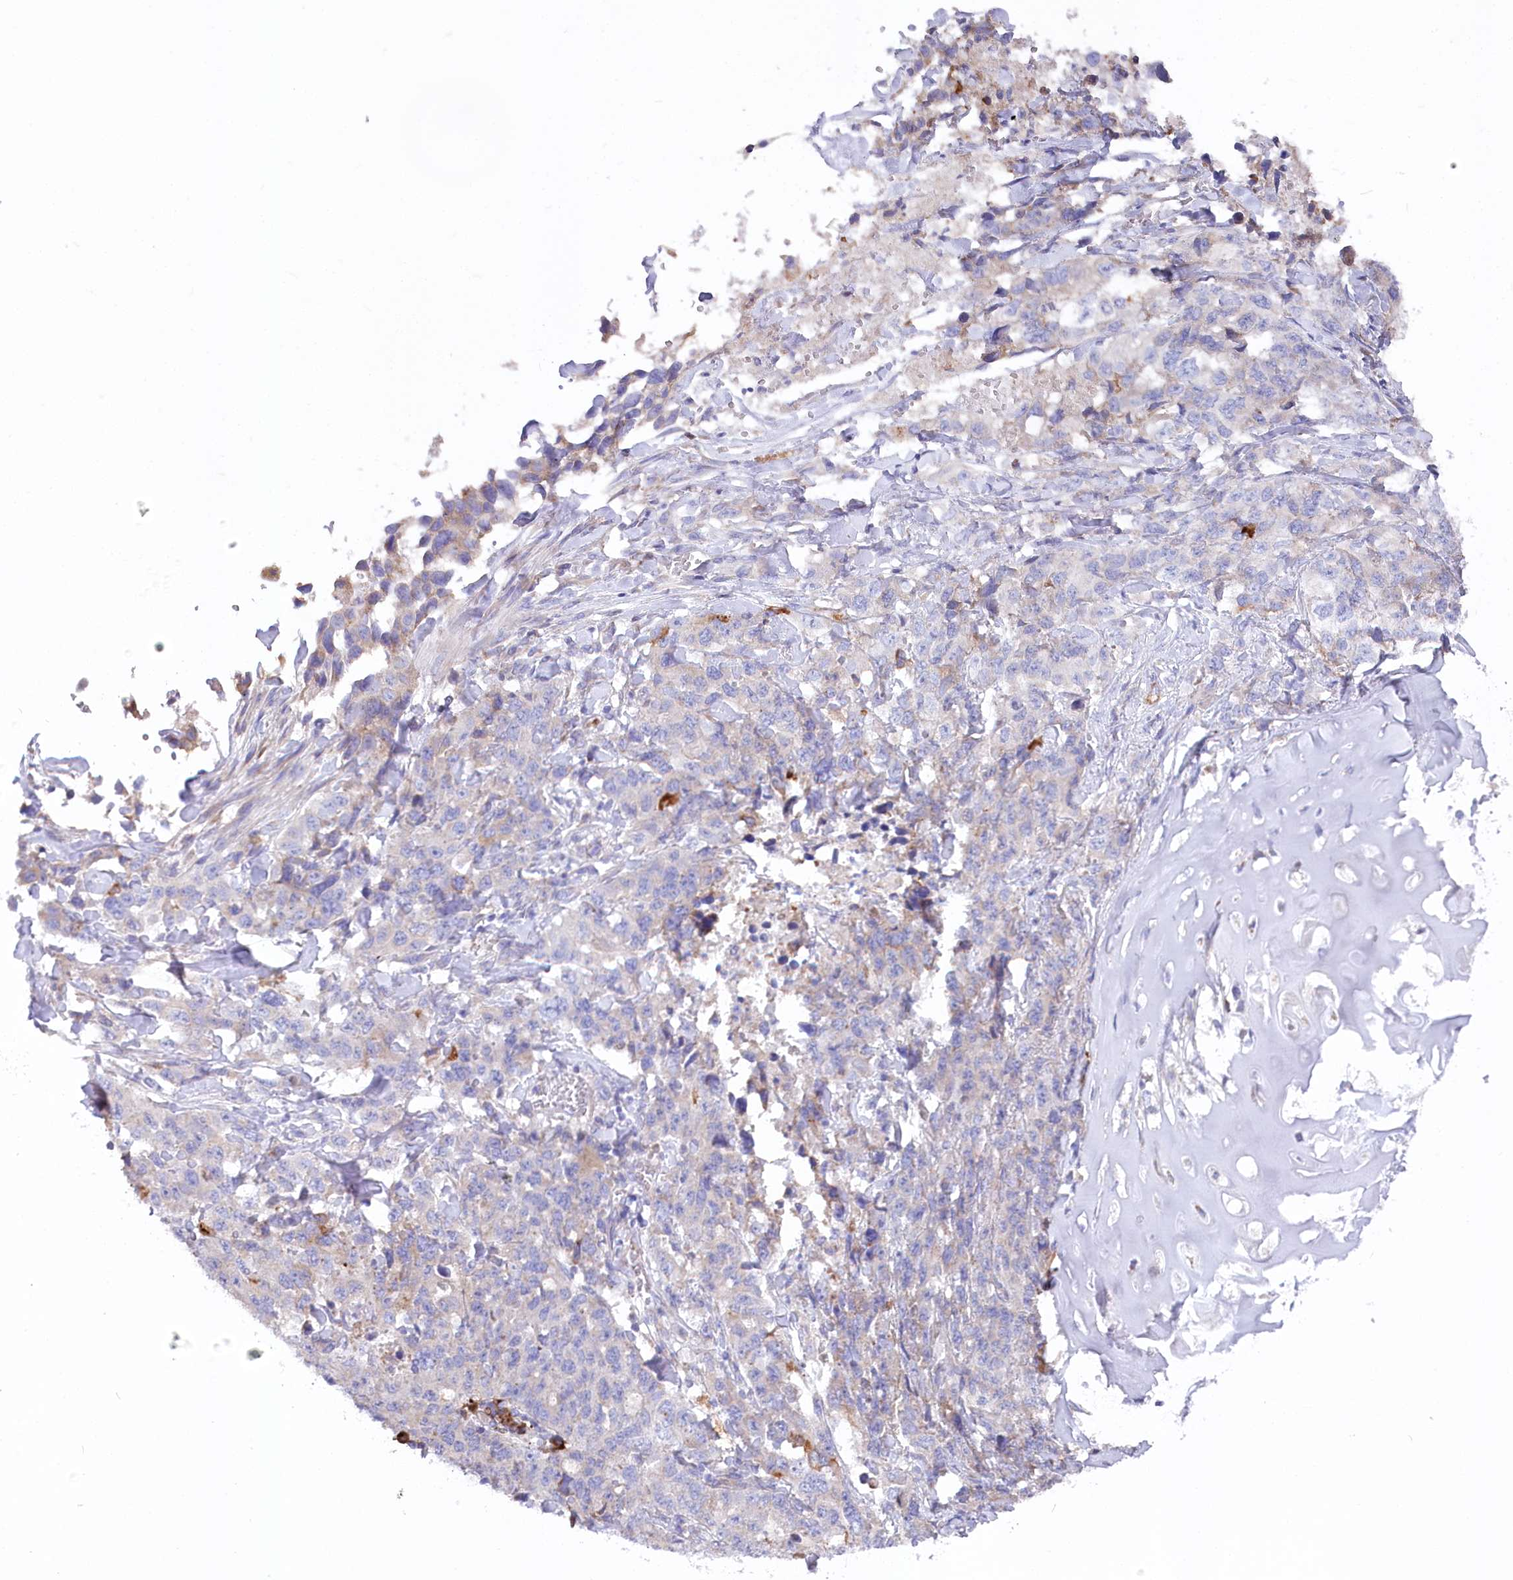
{"staining": {"intensity": "weak", "quantity": "<25%", "location": "cytoplasmic/membranous"}, "tissue": "lung cancer", "cell_type": "Tumor cells", "image_type": "cancer", "snomed": [{"axis": "morphology", "description": "Adenocarcinoma, NOS"}, {"axis": "topography", "description": "Lung"}], "caption": "A histopathology image of adenocarcinoma (lung) stained for a protein reveals no brown staining in tumor cells.", "gene": "POGLUT1", "patient": {"sex": "female", "age": 51}}